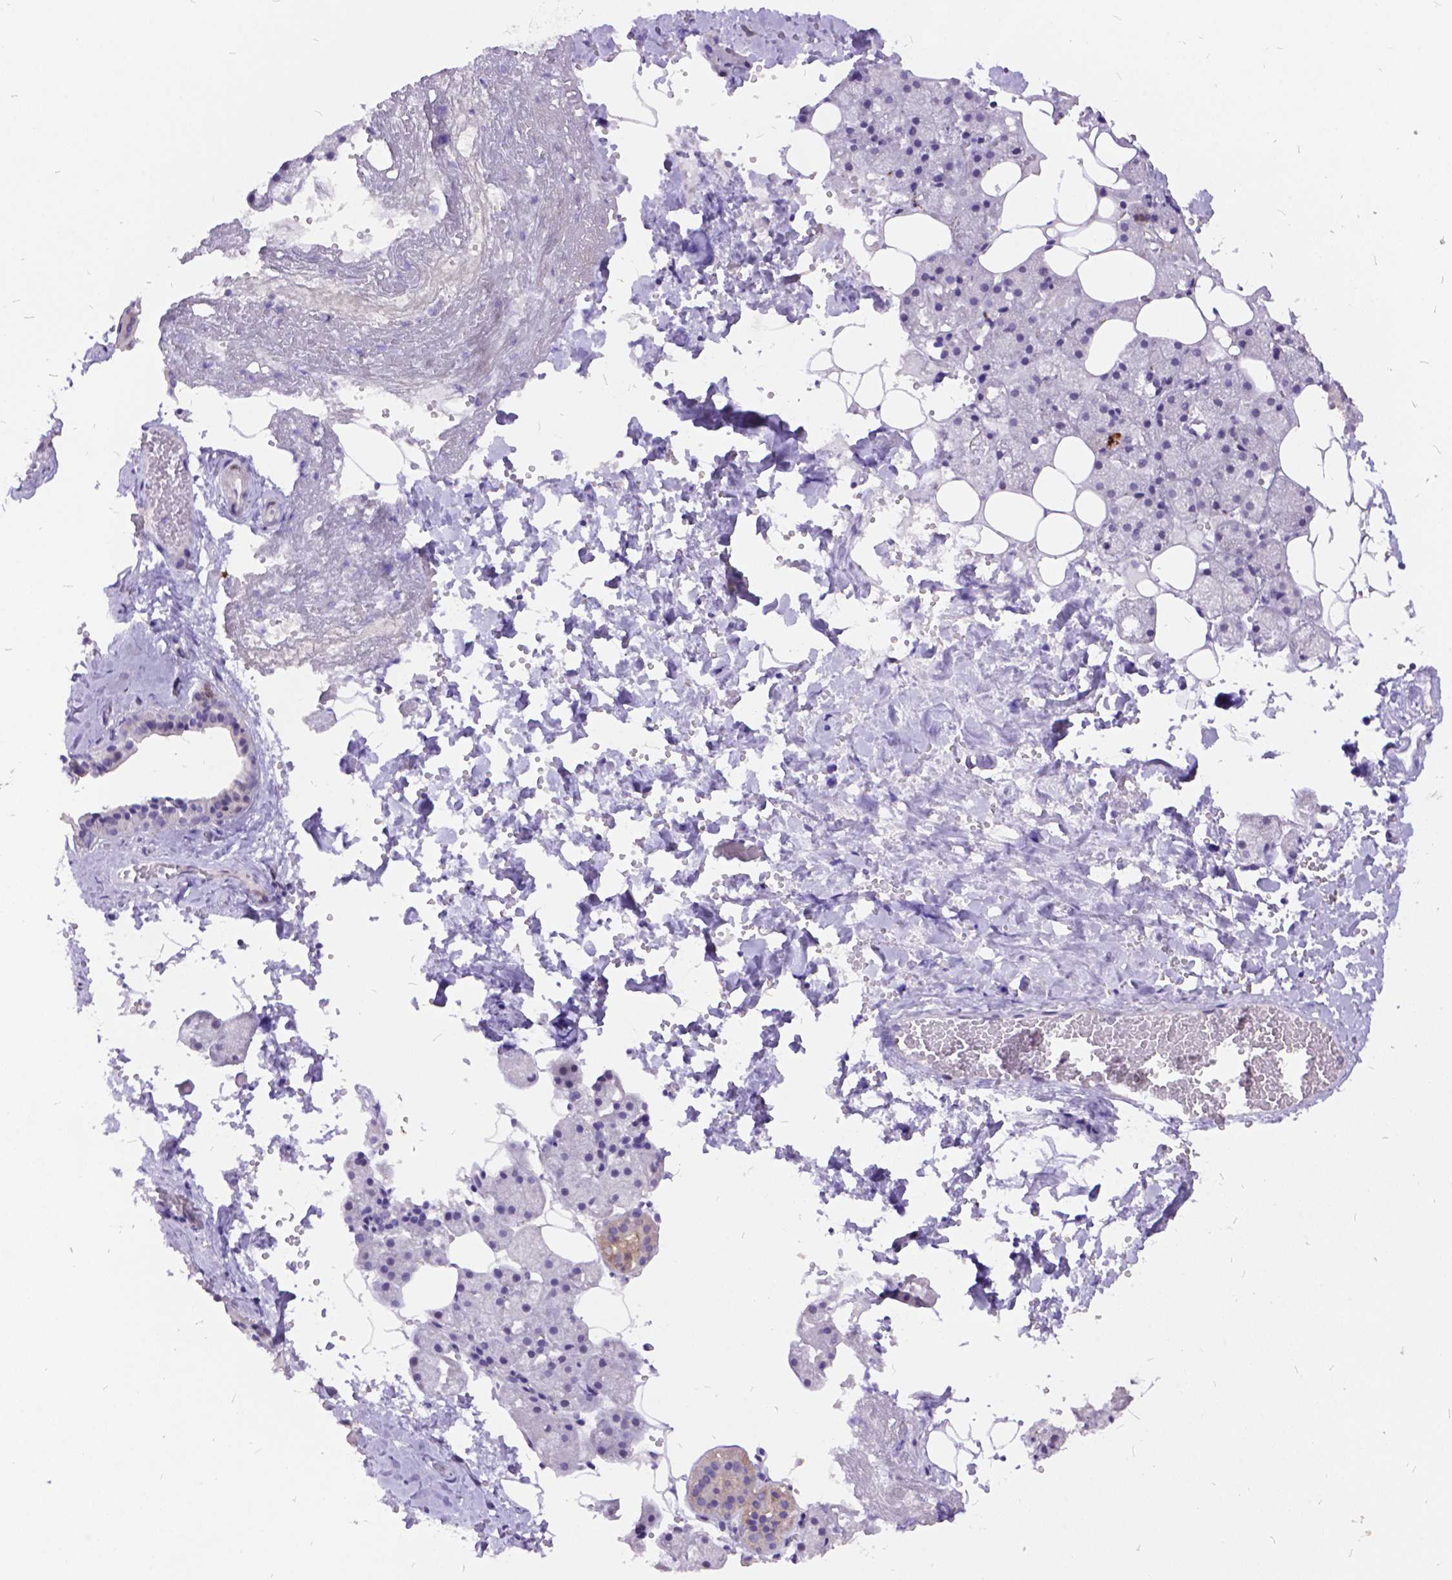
{"staining": {"intensity": "negative", "quantity": "none", "location": "none"}, "tissue": "salivary gland", "cell_type": "Glandular cells", "image_type": "normal", "snomed": [{"axis": "morphology", "description": "Normal tissue, NOS"}, {"axis": "topography", "description": "Salivary gland"}], "caption": "High power microscopy micrograph of an IHC micrograph of normal salivary gland, revealing no significant staining in glandular cells. The staining is performed using DAB (3,3'-diaminobenzidine) brown chromogen with nuclei counter-stained in using hematoxylin.", "gene": "ITGB6", "patient": {"sex": "male", "age": 38}}